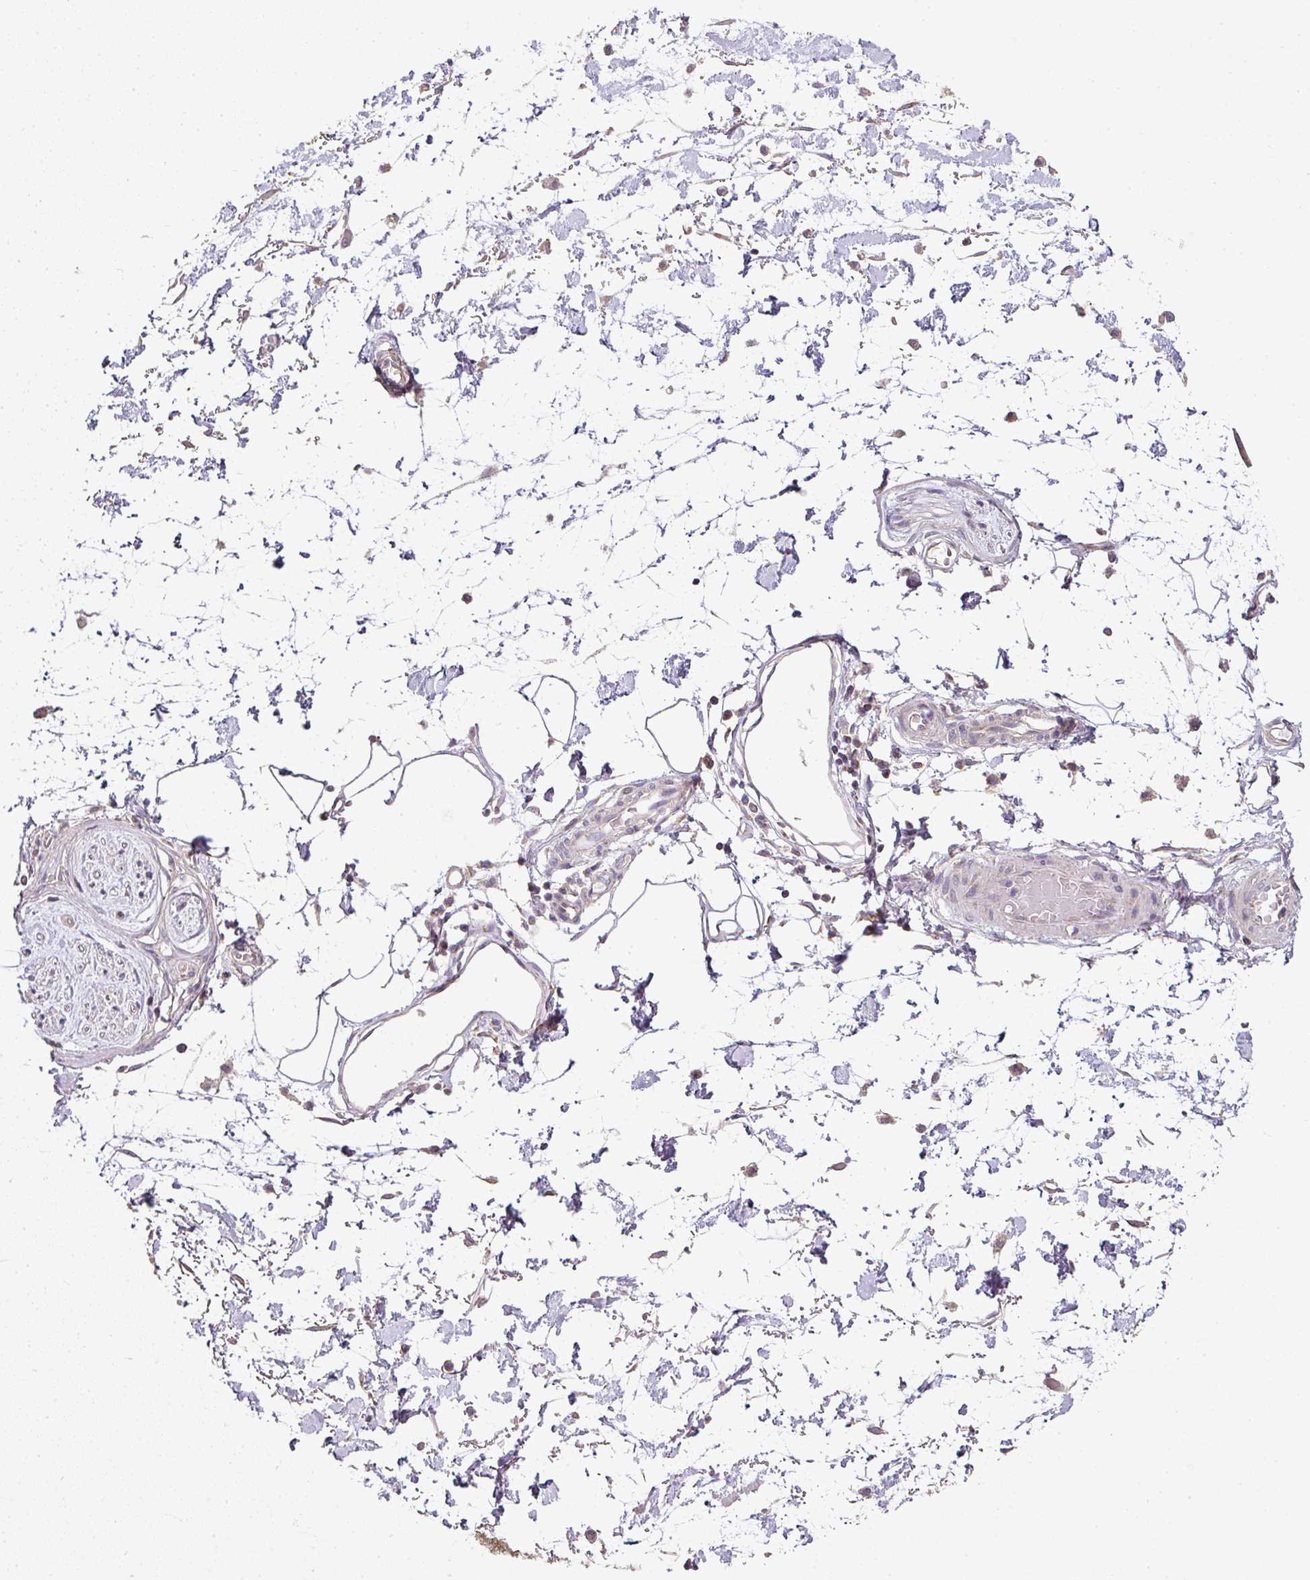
{"staining": {"intensity": "negative", "quantity": "none", "location": "none"}, "tissue": "adipose tissue", "cell_type": "Adipocytes", "image_type": "normal", "snomed": [{"axis": "morphology", "description": "Normal tissue, NOS"}, {"axis": "topography", "description": "Vulva"}, {"axis": "topography", "description": "Peripheral nerve tissue"}], "caption": "Immunohistochemistry (IHC) histopathology image of benign adipose tissue stained for a protein (brown), which displays no staining in adipocytes.", "gene": "MYOM2", "patient": {"sex": "female", "age": 68}}